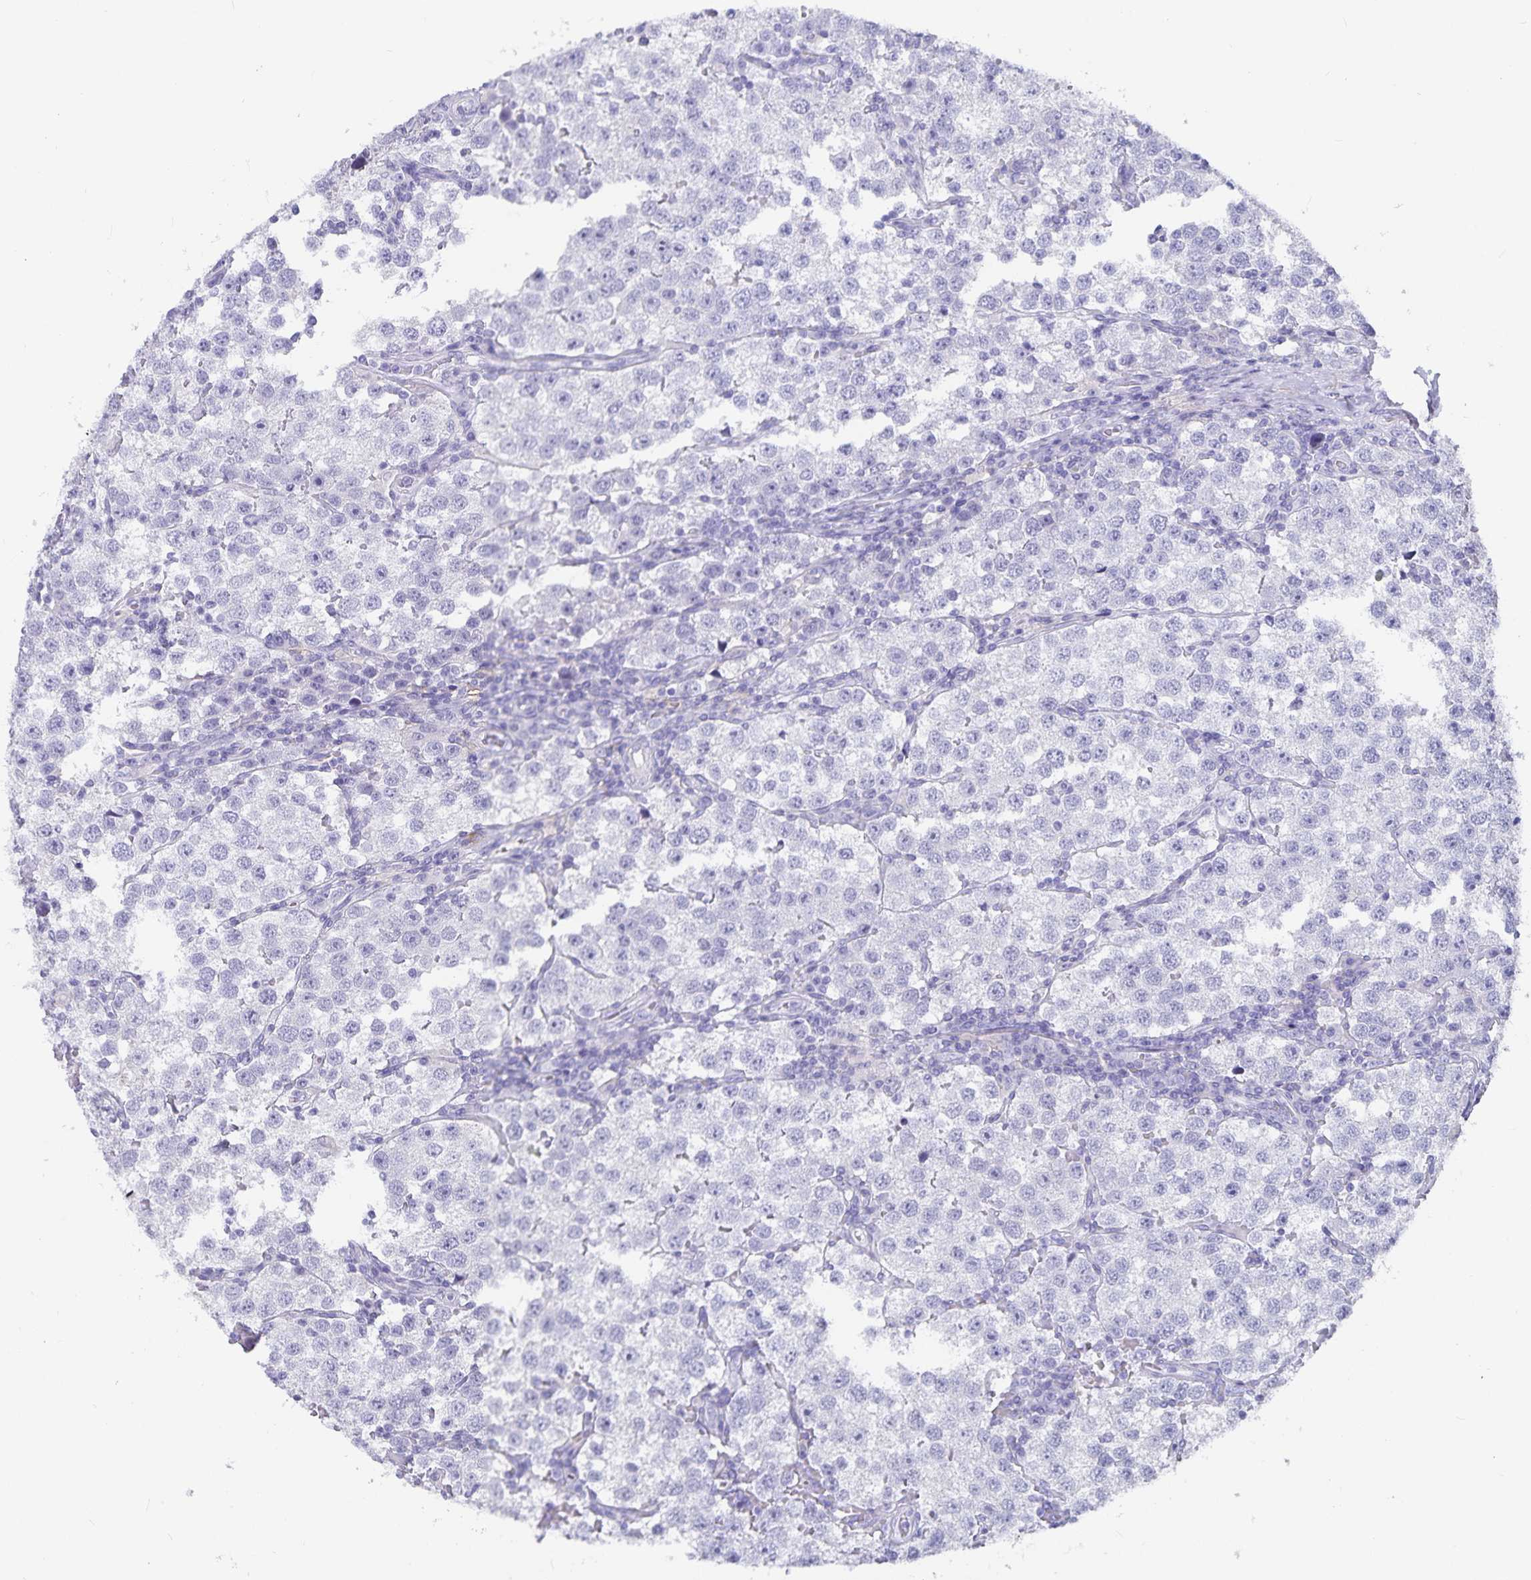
{"staining": {"intensity": "negative", "quantity": "none", "location": "none"}, "tissue": "testis cancer", "cell_type": "Tumor cells", "image_type": "cancer", "snomed": [{"axis": "morphology", "description": "Seminoma, NOS"}, {"axis": "topography", "description": "Testis"}], "caption": "The immunohistochemistry (IHC) photomicrograph has no significant positivity in tumor cells of testis seminoma tissue.", "gene": "PLAC1", "patient": {"sex": "male", "age": 37}}